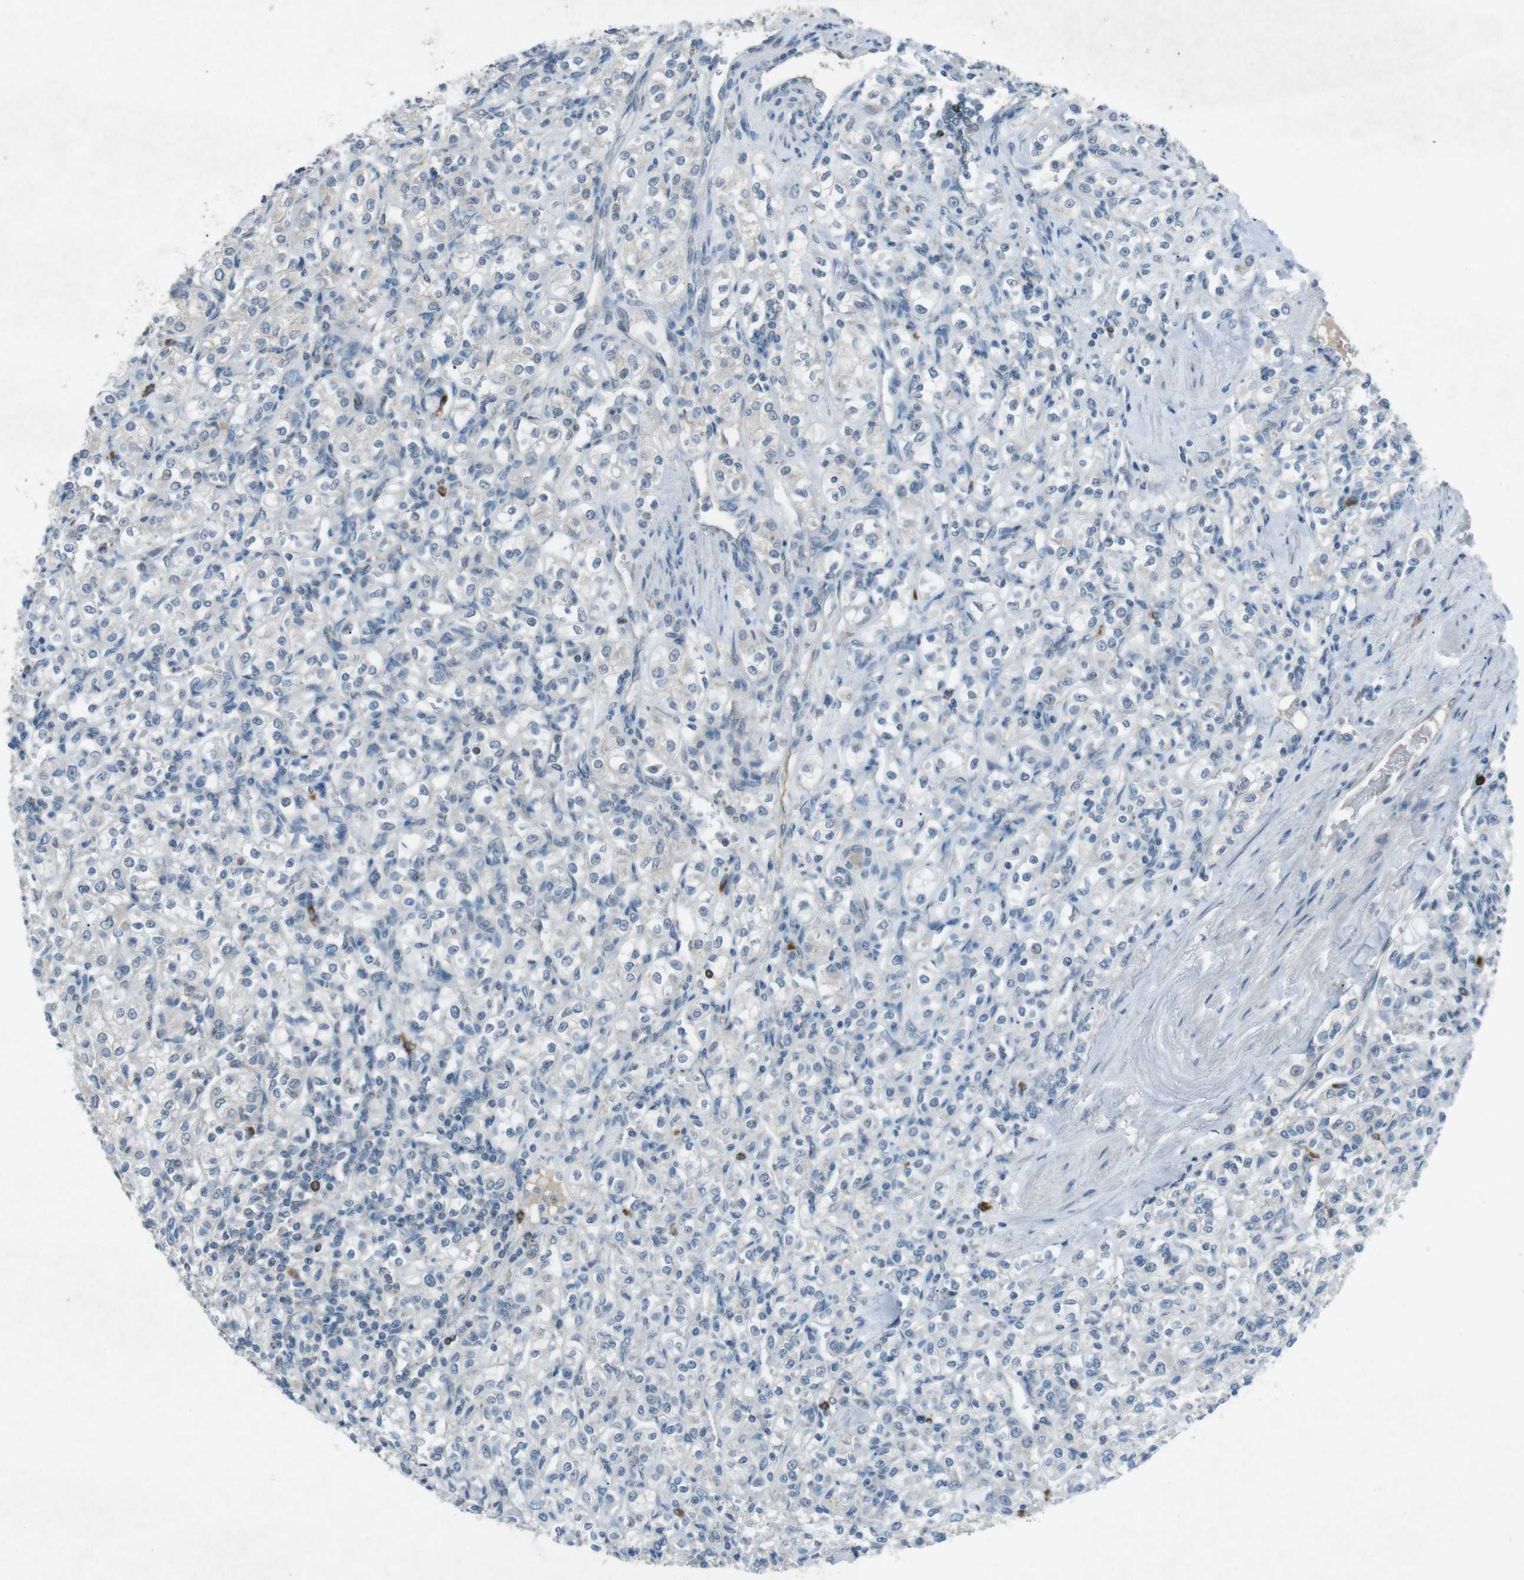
{"staining": {"intensity": "negative", "quantity": "none", "location": "none"}, "tissue": "renal cancer", "cell_type": "Tumor cells", "image_type": "cancer", "snomed": [{"axis": "morphology", "description": "Adenocarcinoma, NOS"}, {"axis": "topography", "description": "Kidney"}], "caption": "Immunohistochemistry histopathology image of neoplastic tissue: human renal cancer stained with DAB displays no significant protein staining in tumor cells. The staining was performed using DAB (3,3'-diaminobenzidine) to visualize the protein expression in brown, while the nuclei were stained in blue with hematoxylin (Magnification: 20x).", "gene": "FCRLA", "patient": {"sex": "male", "age": 77}}